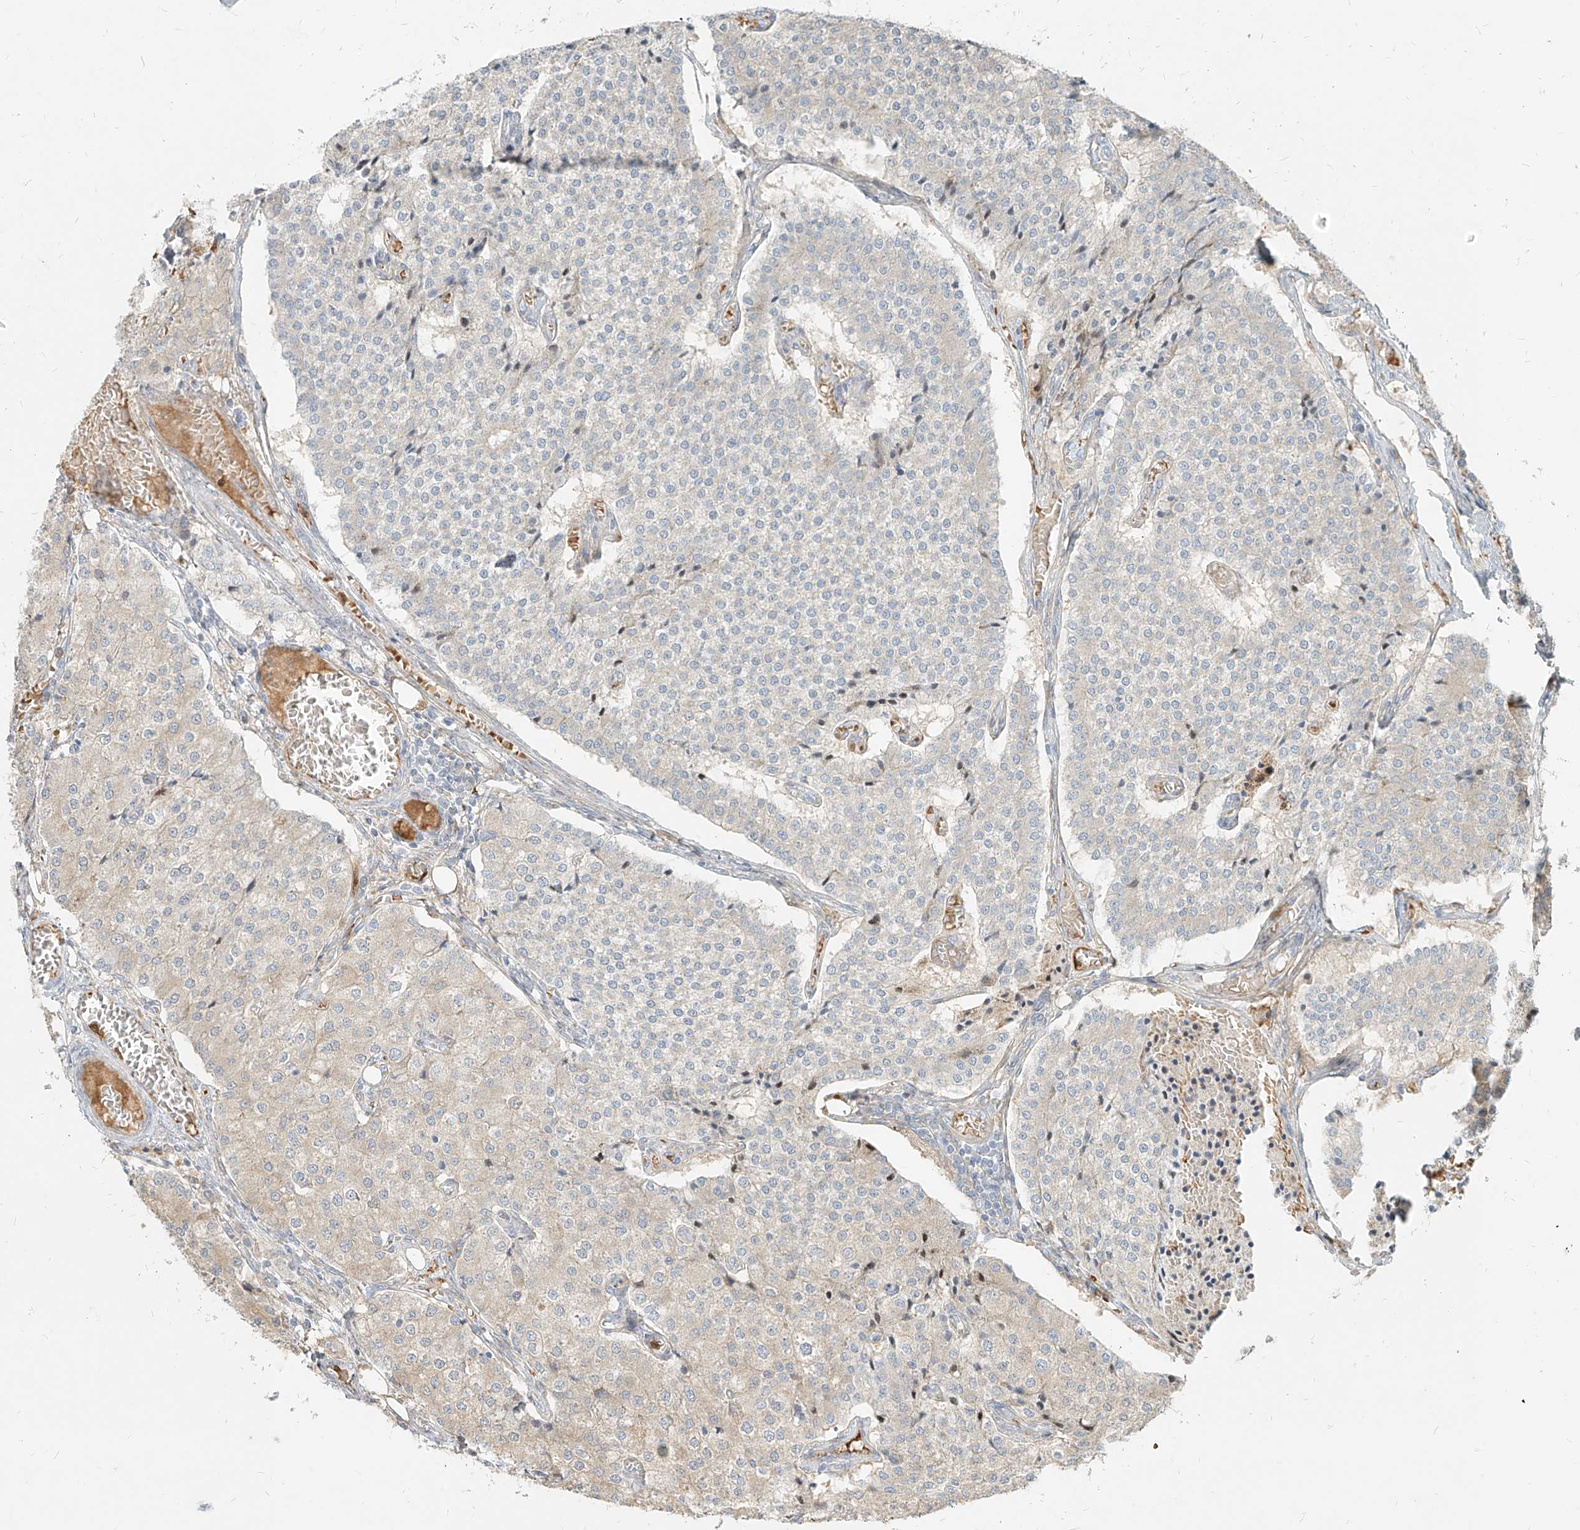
{"staining": {"intensity": "weak", "quantity": "<25%", "location": "cytoplasmic/membranous"}, "tissue": "carcinoid", "cell_type": "Tumor cells", "image_type": "cancer", "snomed": [{"axis": "morphology", "description": "Carcinoid, malignant, NOS"}, {"axis": "topography", "description": "Colon"}], "caption": "An immunohistochemistry (IHC) photomicrograph of carcinoid is shown. There is no staining in tumor cells of carcinoid.", "gene": "PGD", "patient": {"sex": "female", "age": 52}}